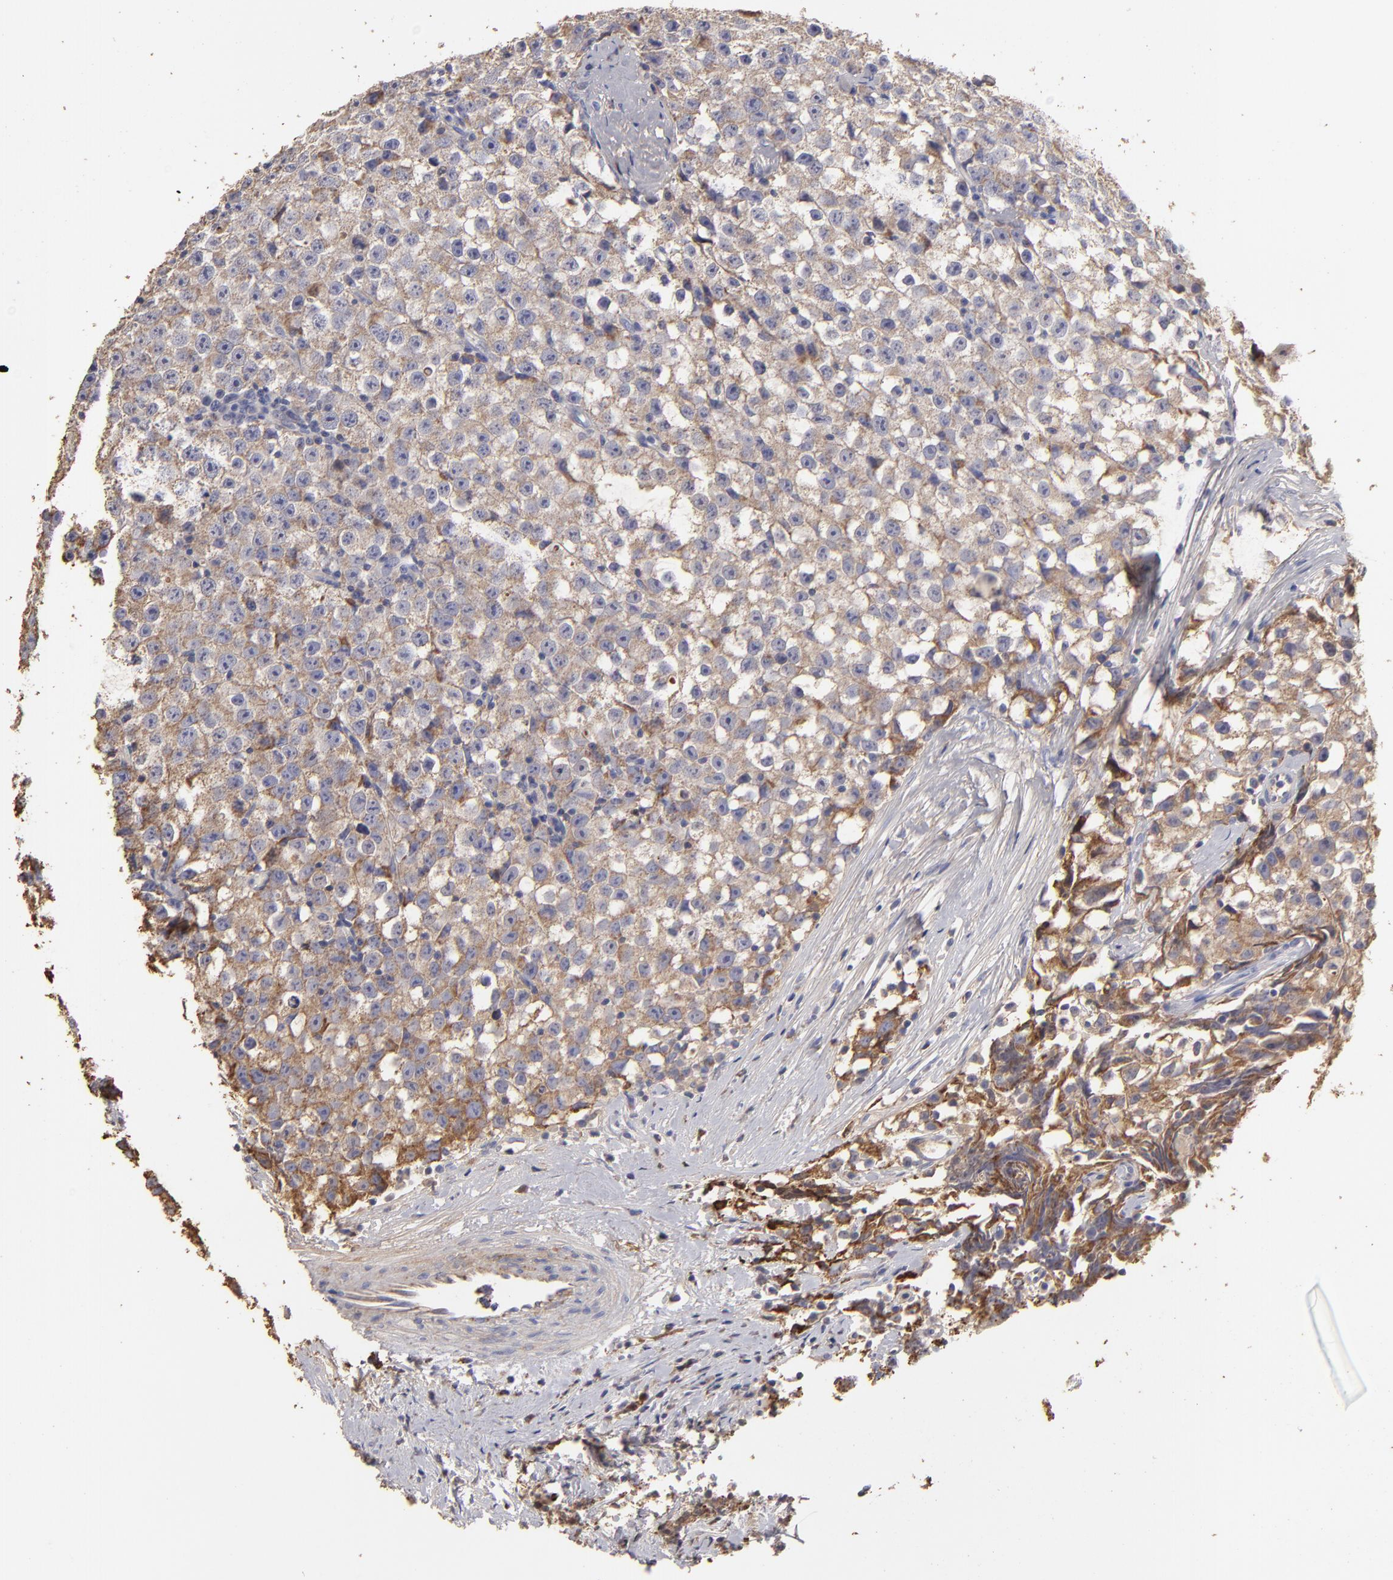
{"staining": {"intensity": "moderate", "quantity": ">75%", "location": "cytoplasmic/membranous"}, "tissue": "testis cancer", "cell_type": "Tumor cells", "image_type": "cancer", "snomed": [{"axis": "morphology", "description": "Seminoma, NOS"}, {"axis": "topography", "description": "Testis"}], "caption": "There is medium levels of moderate cytoplasmic/membranous positivity in tumor cells of testis seminoma, as demonstrated by immunohistochemical staining (brown color).", "gene": "CFB", "patient": {"sex": "male", "age": 35}}